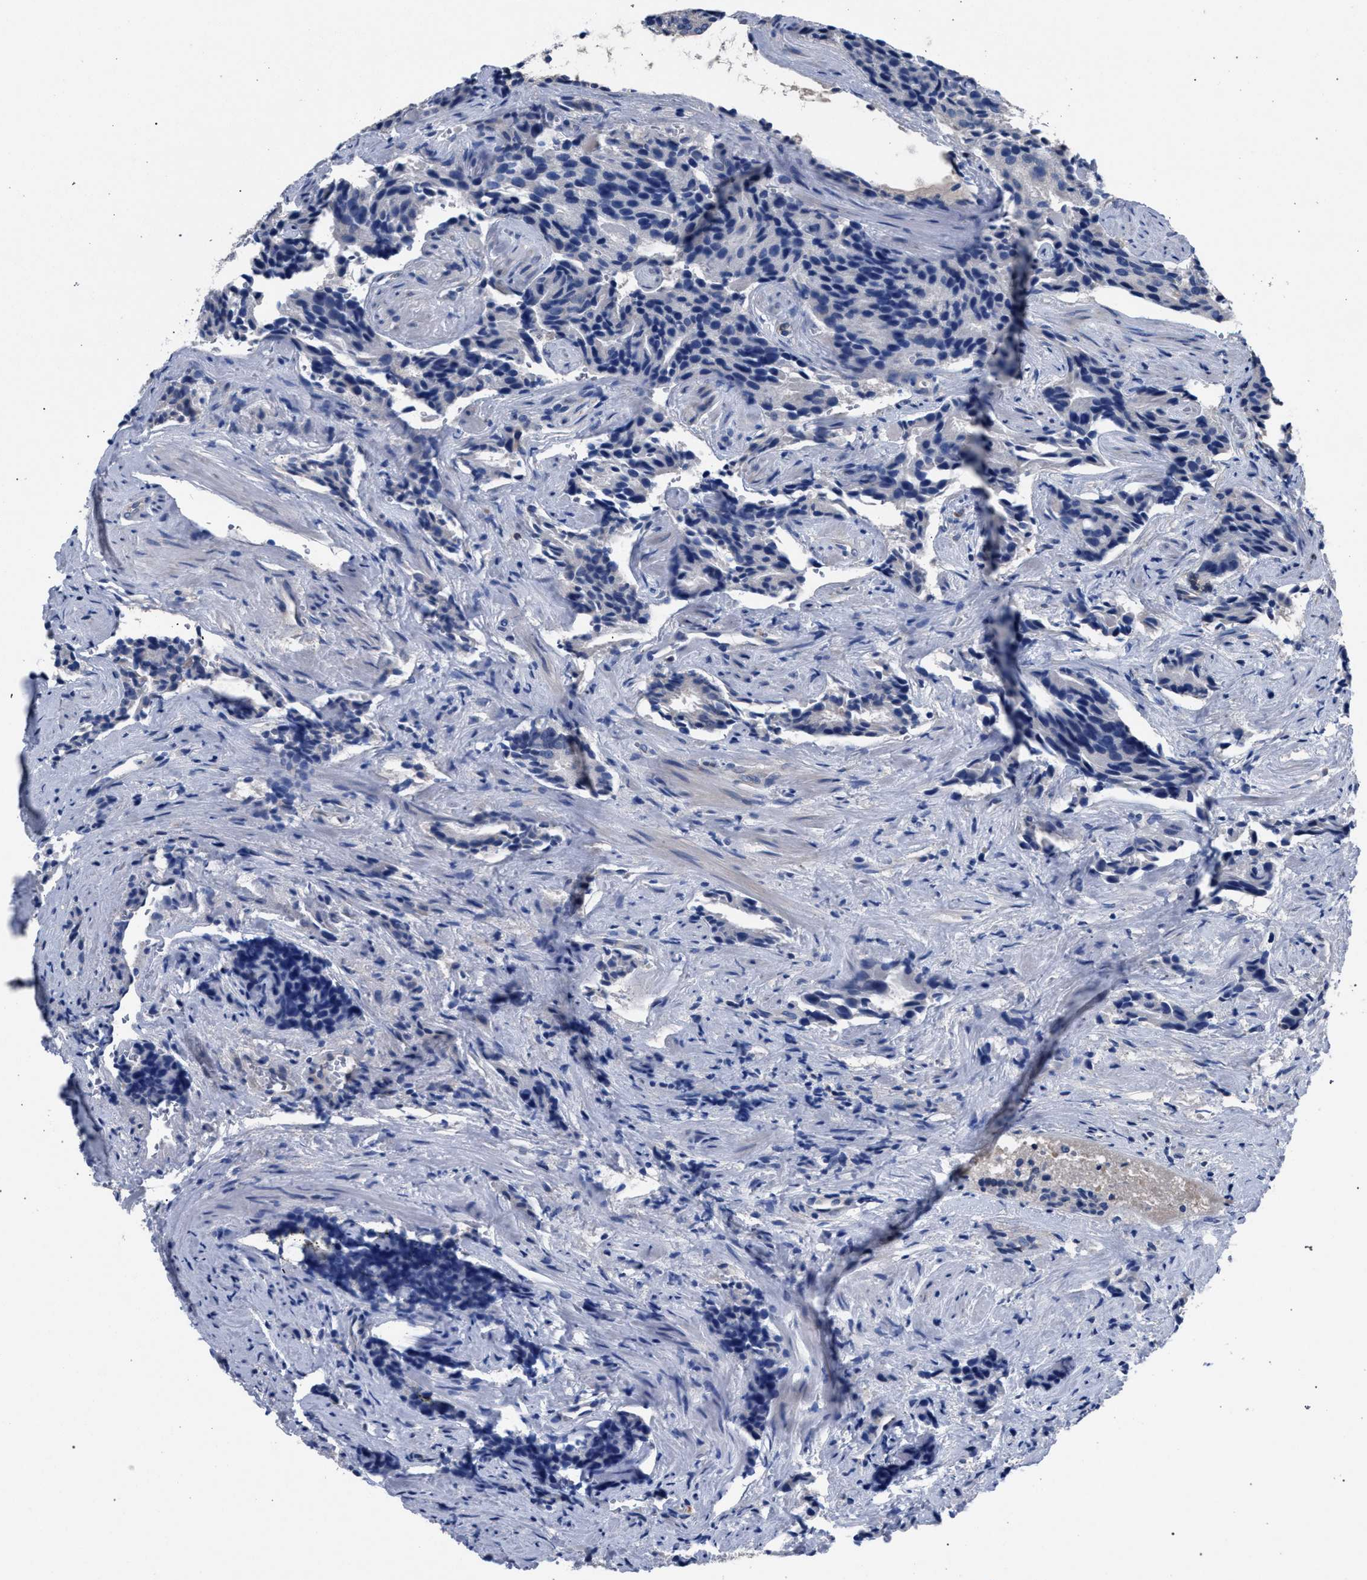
{"staining": {"intensity": "negative", "quantity": "none", "location": "none"}, "tissue": "prostate cancer", "cell_type": "Tumor cells", "image_type": "cancer", "snomed": [{"axis": "morphology", "description": "Adenocarcinoma, High grade"}, {"axis": "topography", "description": "Prostate"}], "caption": "DAB (3,3'-diaminobenzidine) immunohistochemical staining of prostate cancer (adenocarcinoma (high-grade)) shows no significant staining in tumor cells.", "gene": "CRYZ", "patient": {"sex": "male", "age": 58}}